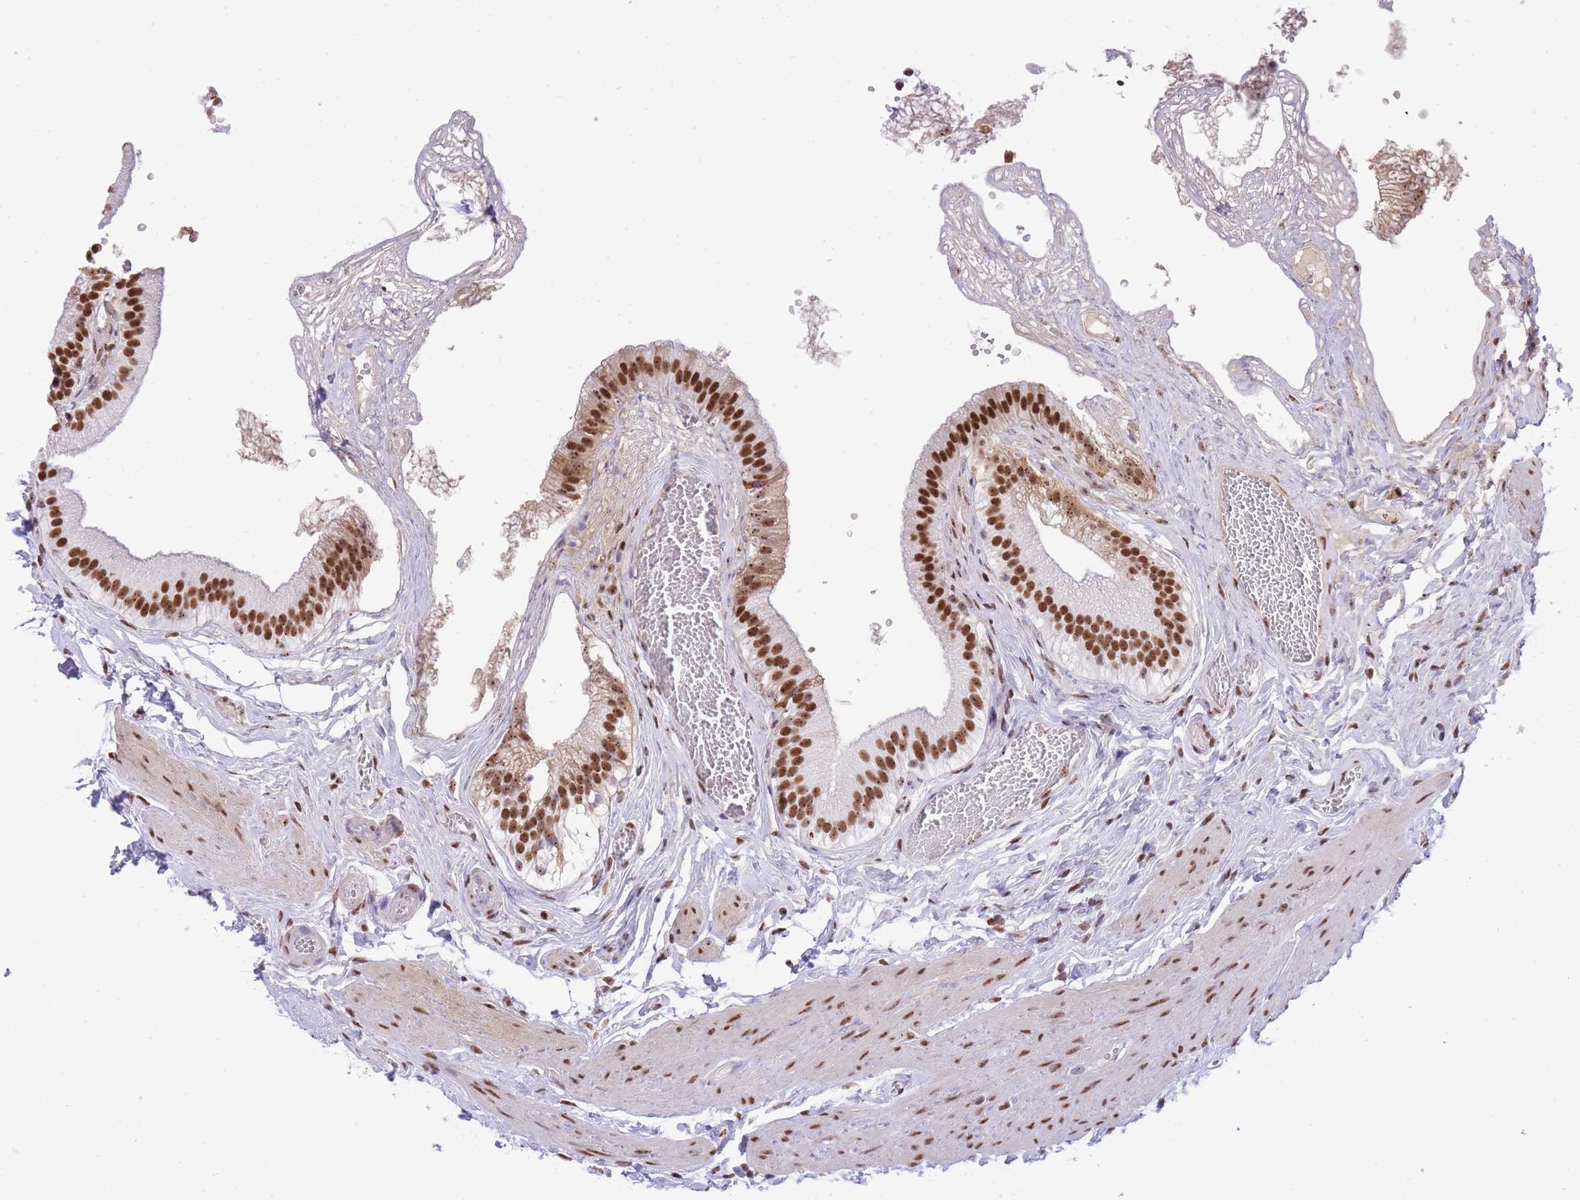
{"staining": {"intensity": "strong", "quantity": ">75%", "location": "nuclear"}, "tissue": "gallbladder", "cell_type": "Glandular cells", "image_type": "normal", "snomed": [{"axis": "morphology", "description": "Normal tissue, NOS"}, {"axis": "topography", "description": "Gallbladder"}], "caption": "A high amount of strong nuclear positivity is present in approximately >75% of glandular cells in unremarkable gallbladder.", "gene": "EVC2", "patient": {"sex": "female", "age": 54}}